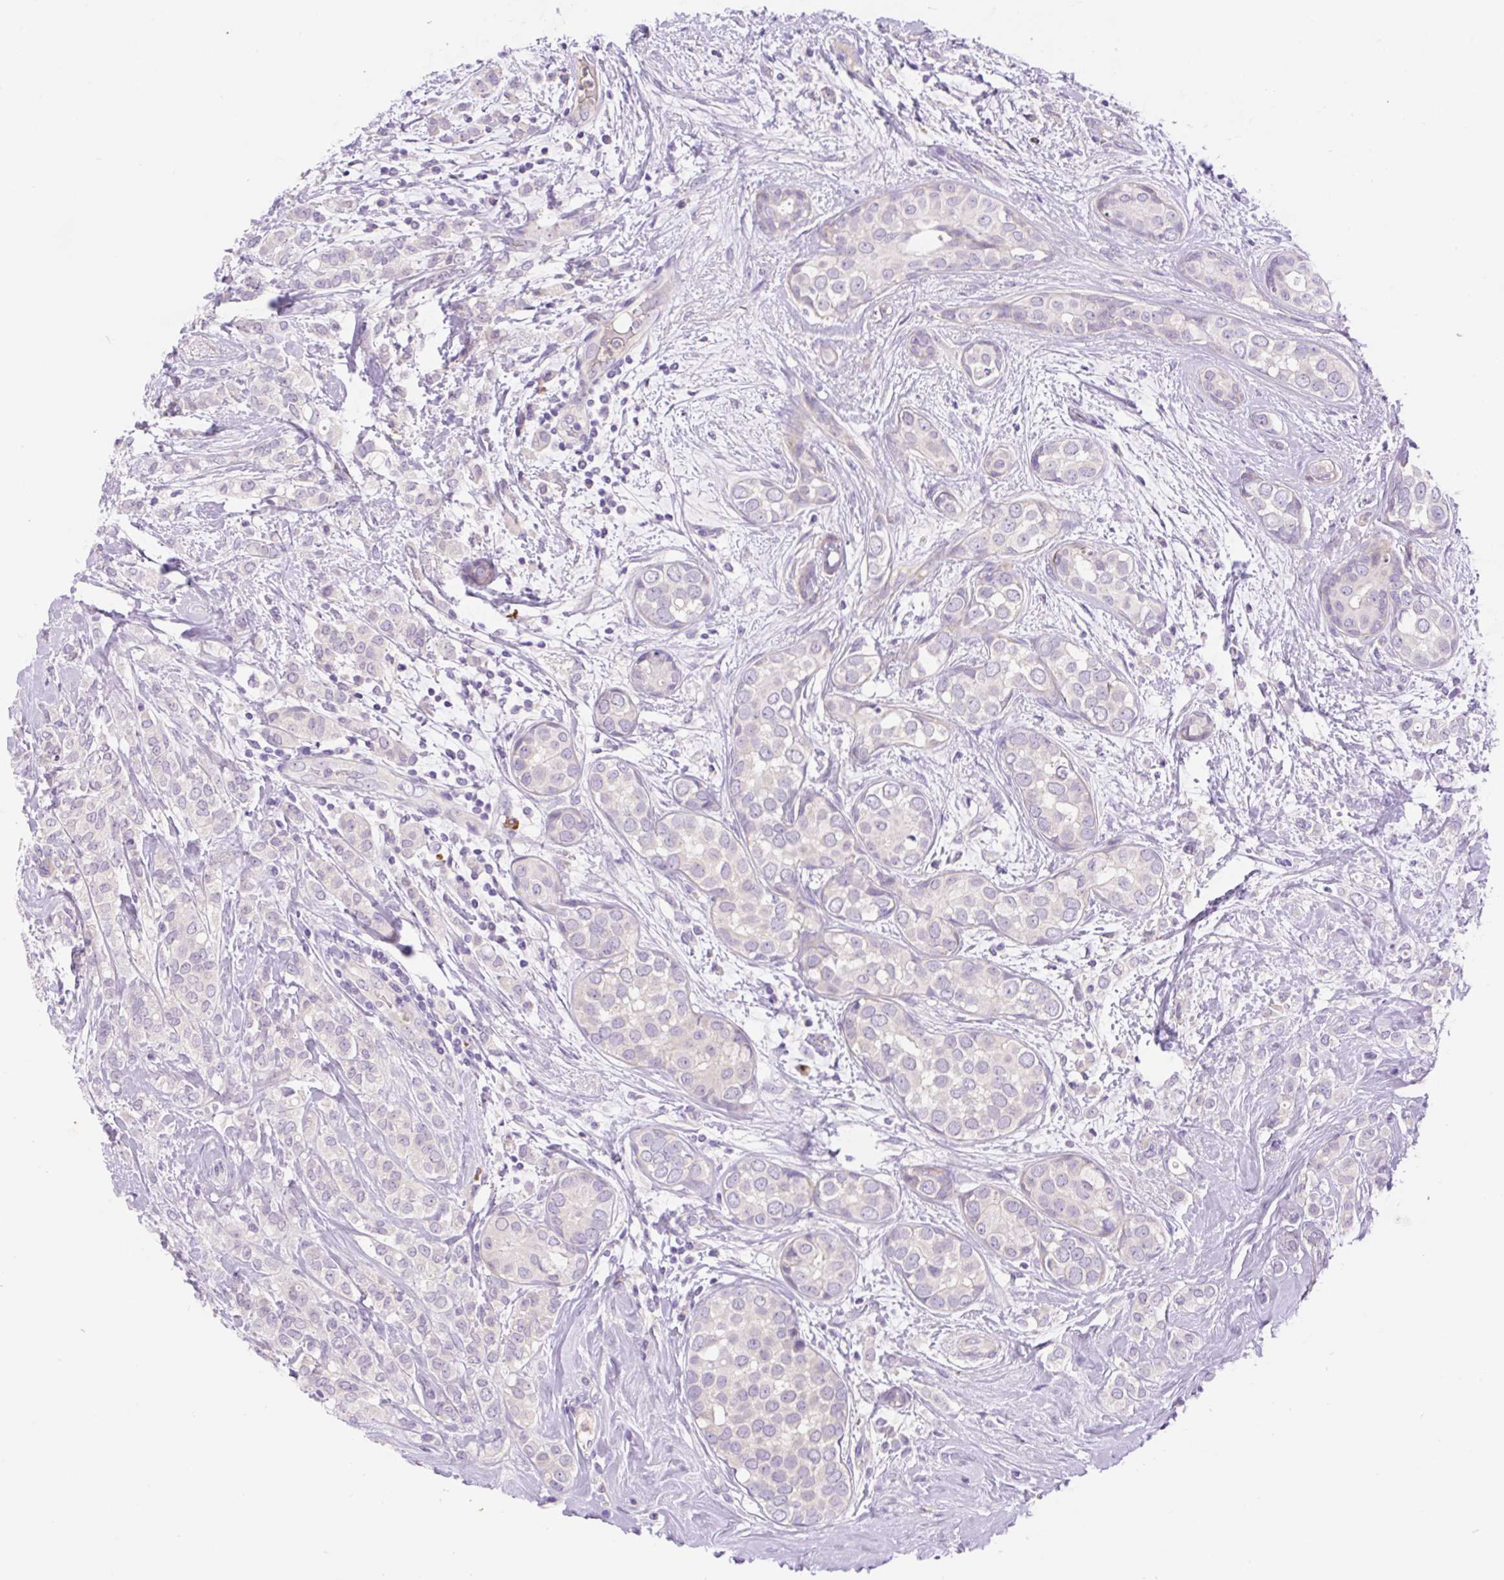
{"staining": {"intensity": "negative", "quantity": "none", "location": "none"}, "tissue": "breast cancer", "cell_type": "Tumor cells", "image_type": "cancer", "snomed": [{"axis": "morphology", "description": "Lobular carcinoma"}, {"axis": "topography", "description": "Breast"}], "caption": "There is no significant positivity in tumor cells of breast cancer. (DAB immunohistochemistry (IHC) with hematoxylin counter stain).", "gene": "LHFPL5", "patient": {"sex": "female", "age": 68}}